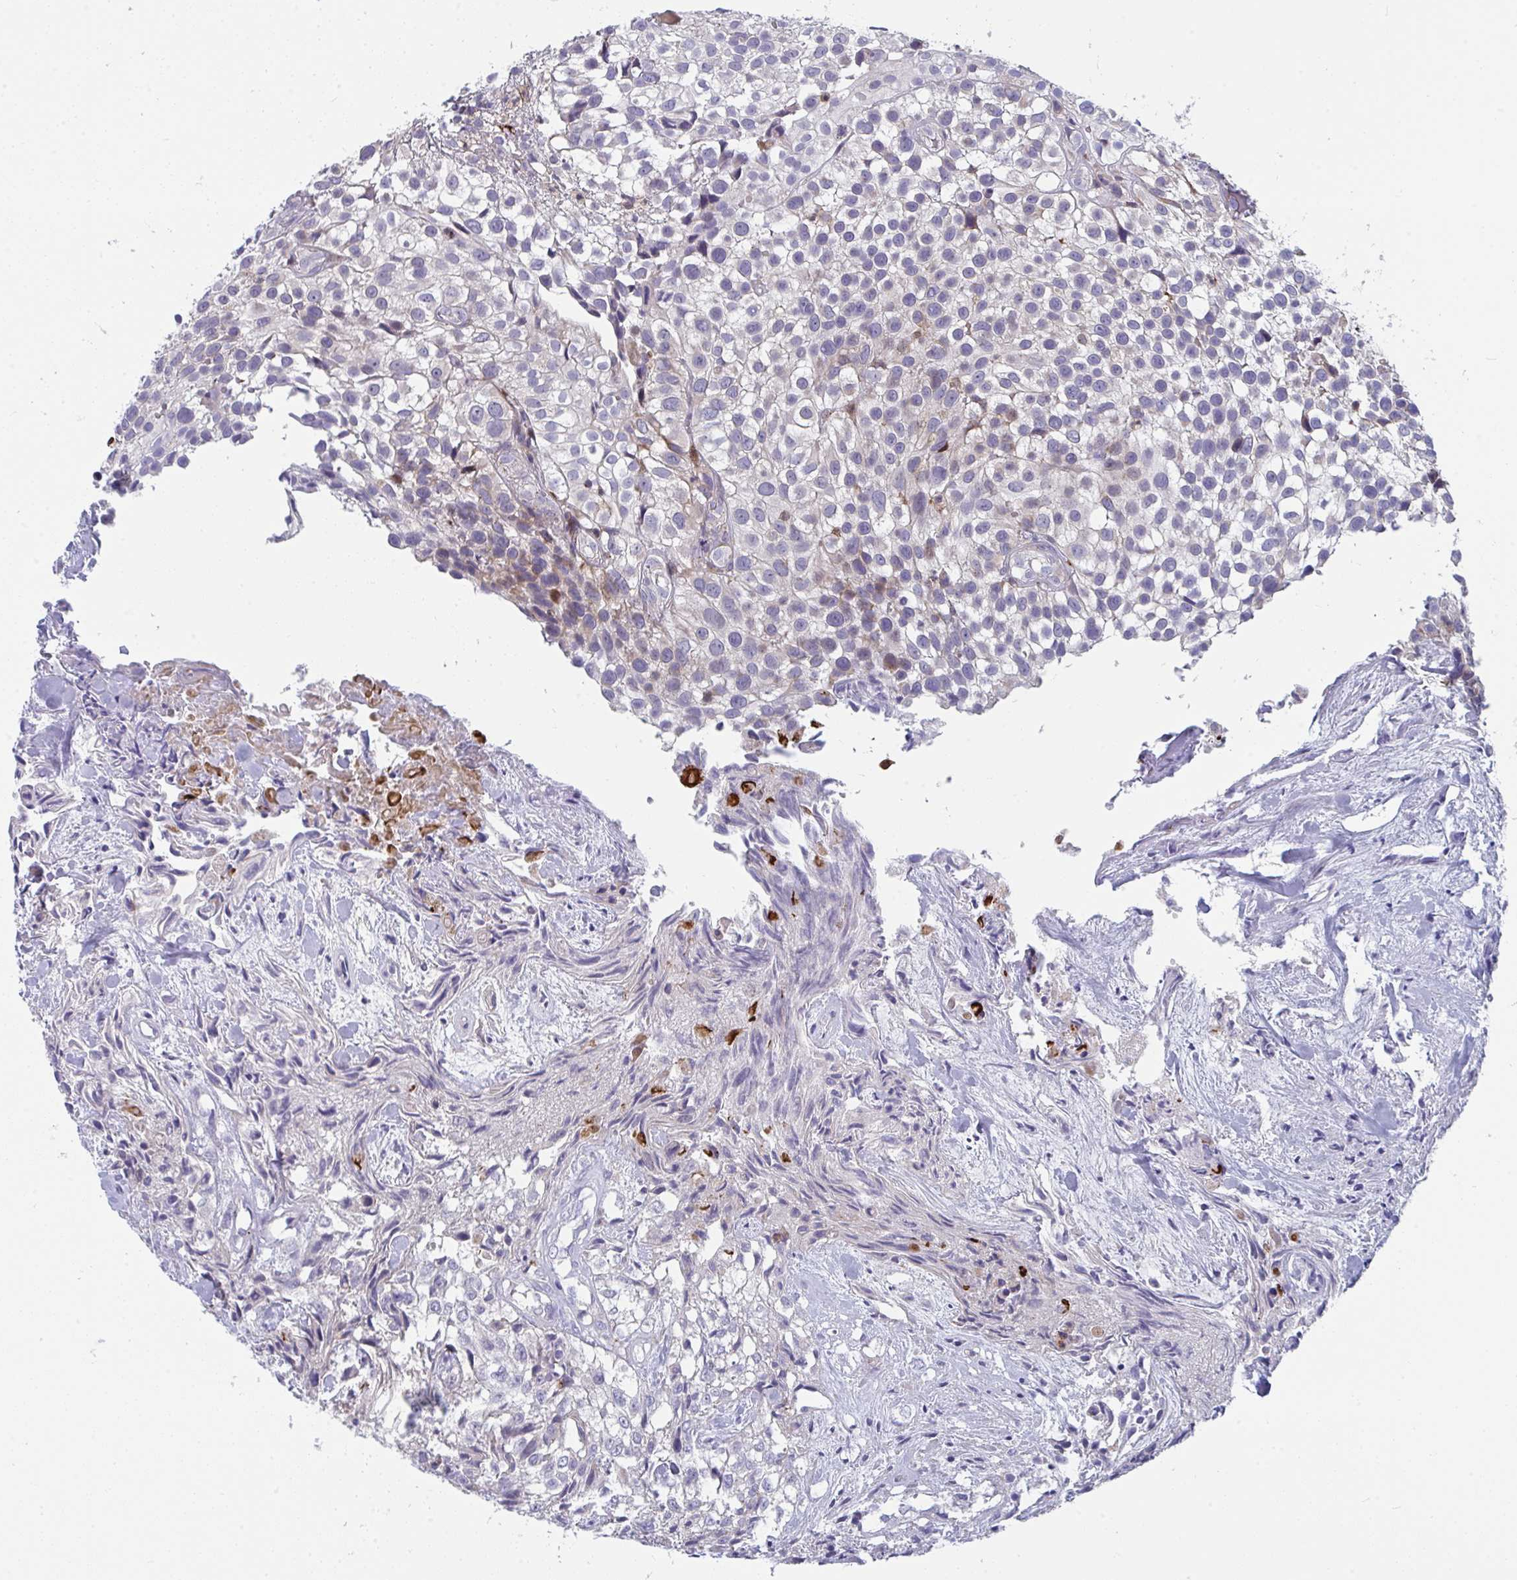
{"staining": {"intensity": "negative", "quantity": "none", "location": "none"}, "tissue": "urothelial cancer", "cell_type": "Tumor cells", "image_type": "cancer", "snomed": [{"axis": "morphology", "description": "Urothelial carcinoma, High grade"}, {"axis": "topography", "description": "Urinary bladder"}], "caption": "Immunohistochemistry of human high-grade urothelial carcinoma exhibits no staining in tumor cells. (Brightfield microscopy of DAB immunohistochemistry at high magnification).", "gene": "AOC2", "patient": {"sex": "male", "age": 56}}